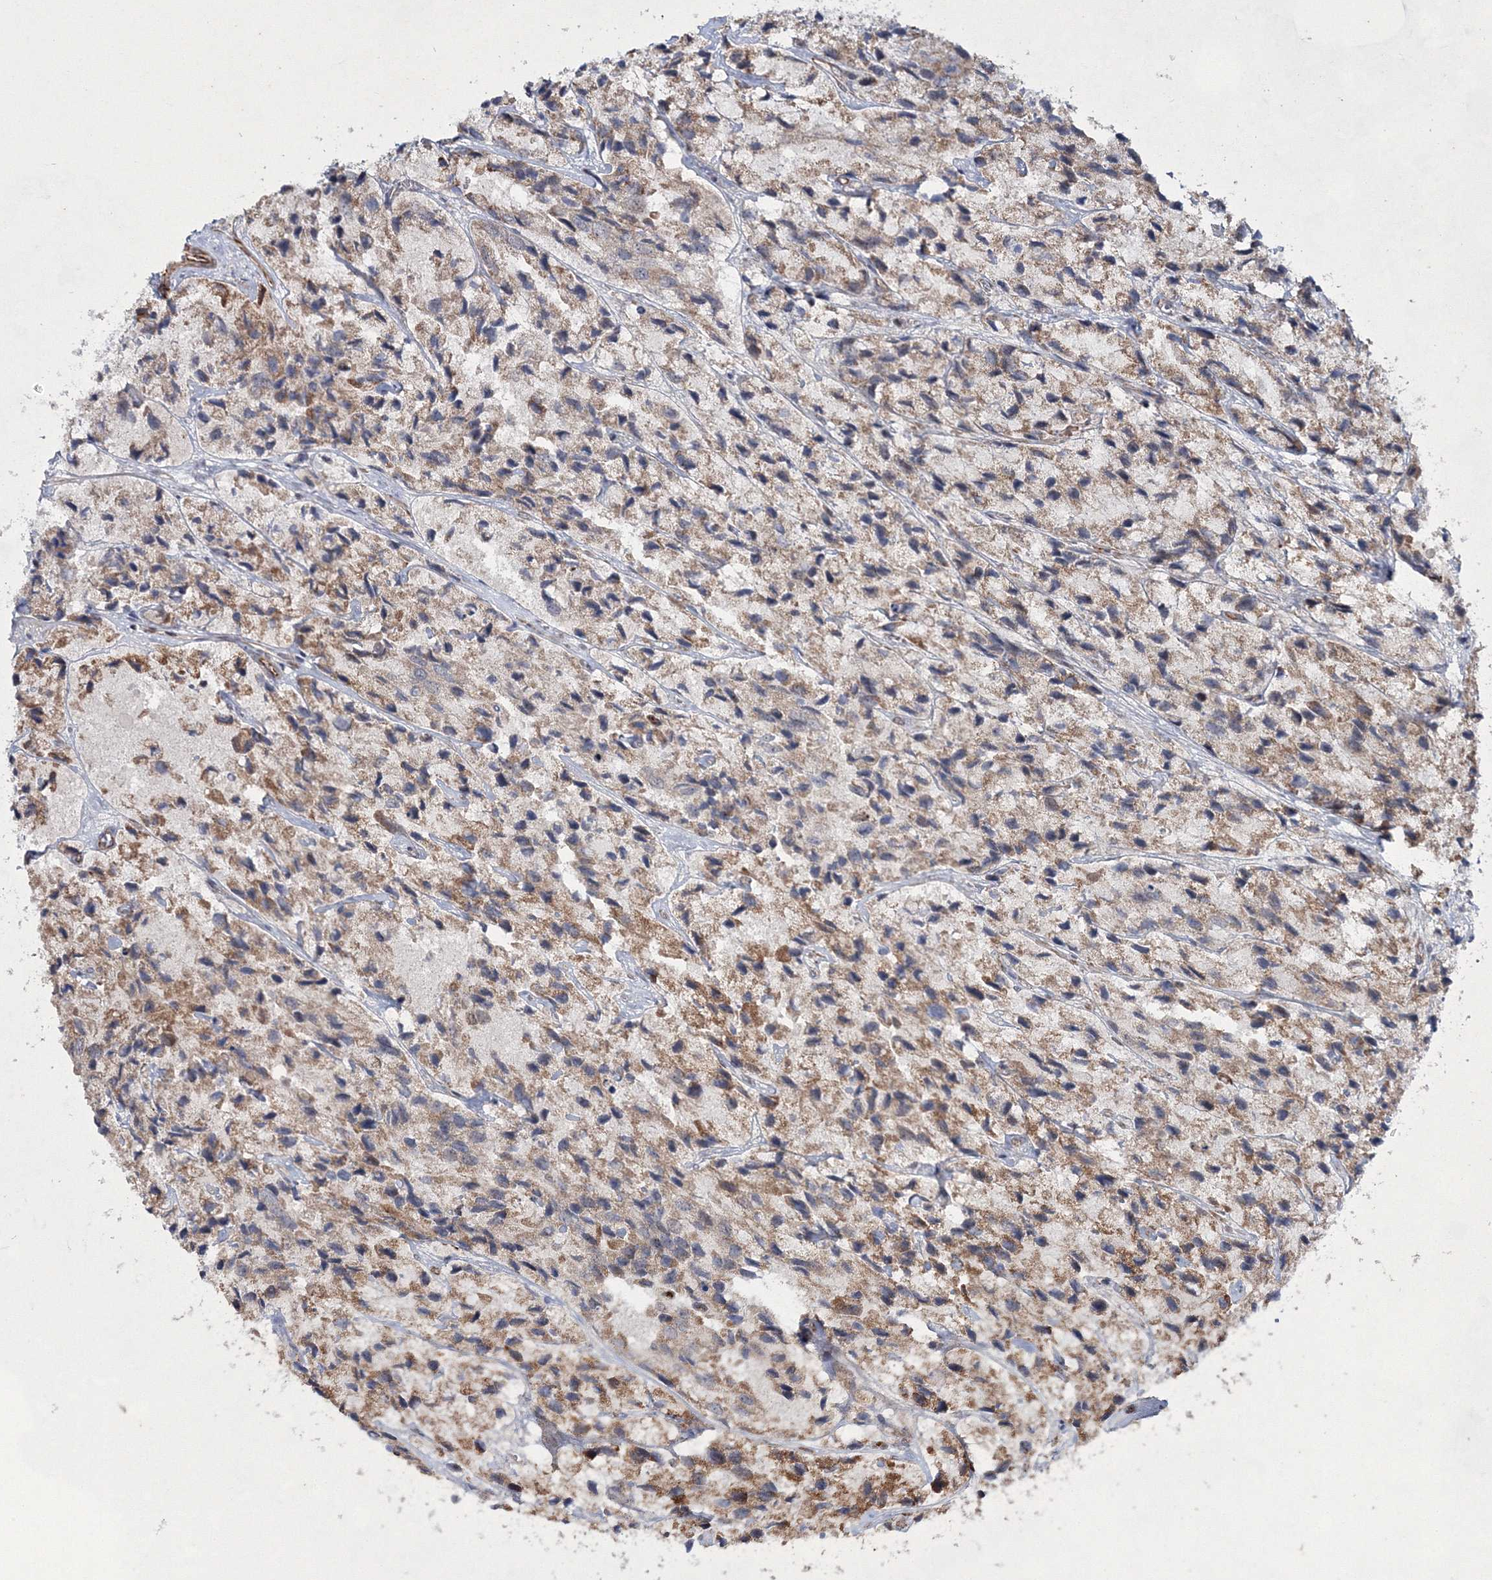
{"staining": {"intensity": "weak", "quantity": "<25%", "location": "cytoplasmic/membranous"}, "tissue": "prostate cancer", "cell_type": "Tumor cells", "image_type": "cancer", "snomed": [{"axis": "morphology", "description": "Adenocarcinoma, High grade"}, {"axis": "topography", "description": "Prostate"}], "caption": "Tumor cells are negative for brown protein staining in prostate cancer.", "gene": "SNIP1", "patient": {"sex": "male", "age": 66}}